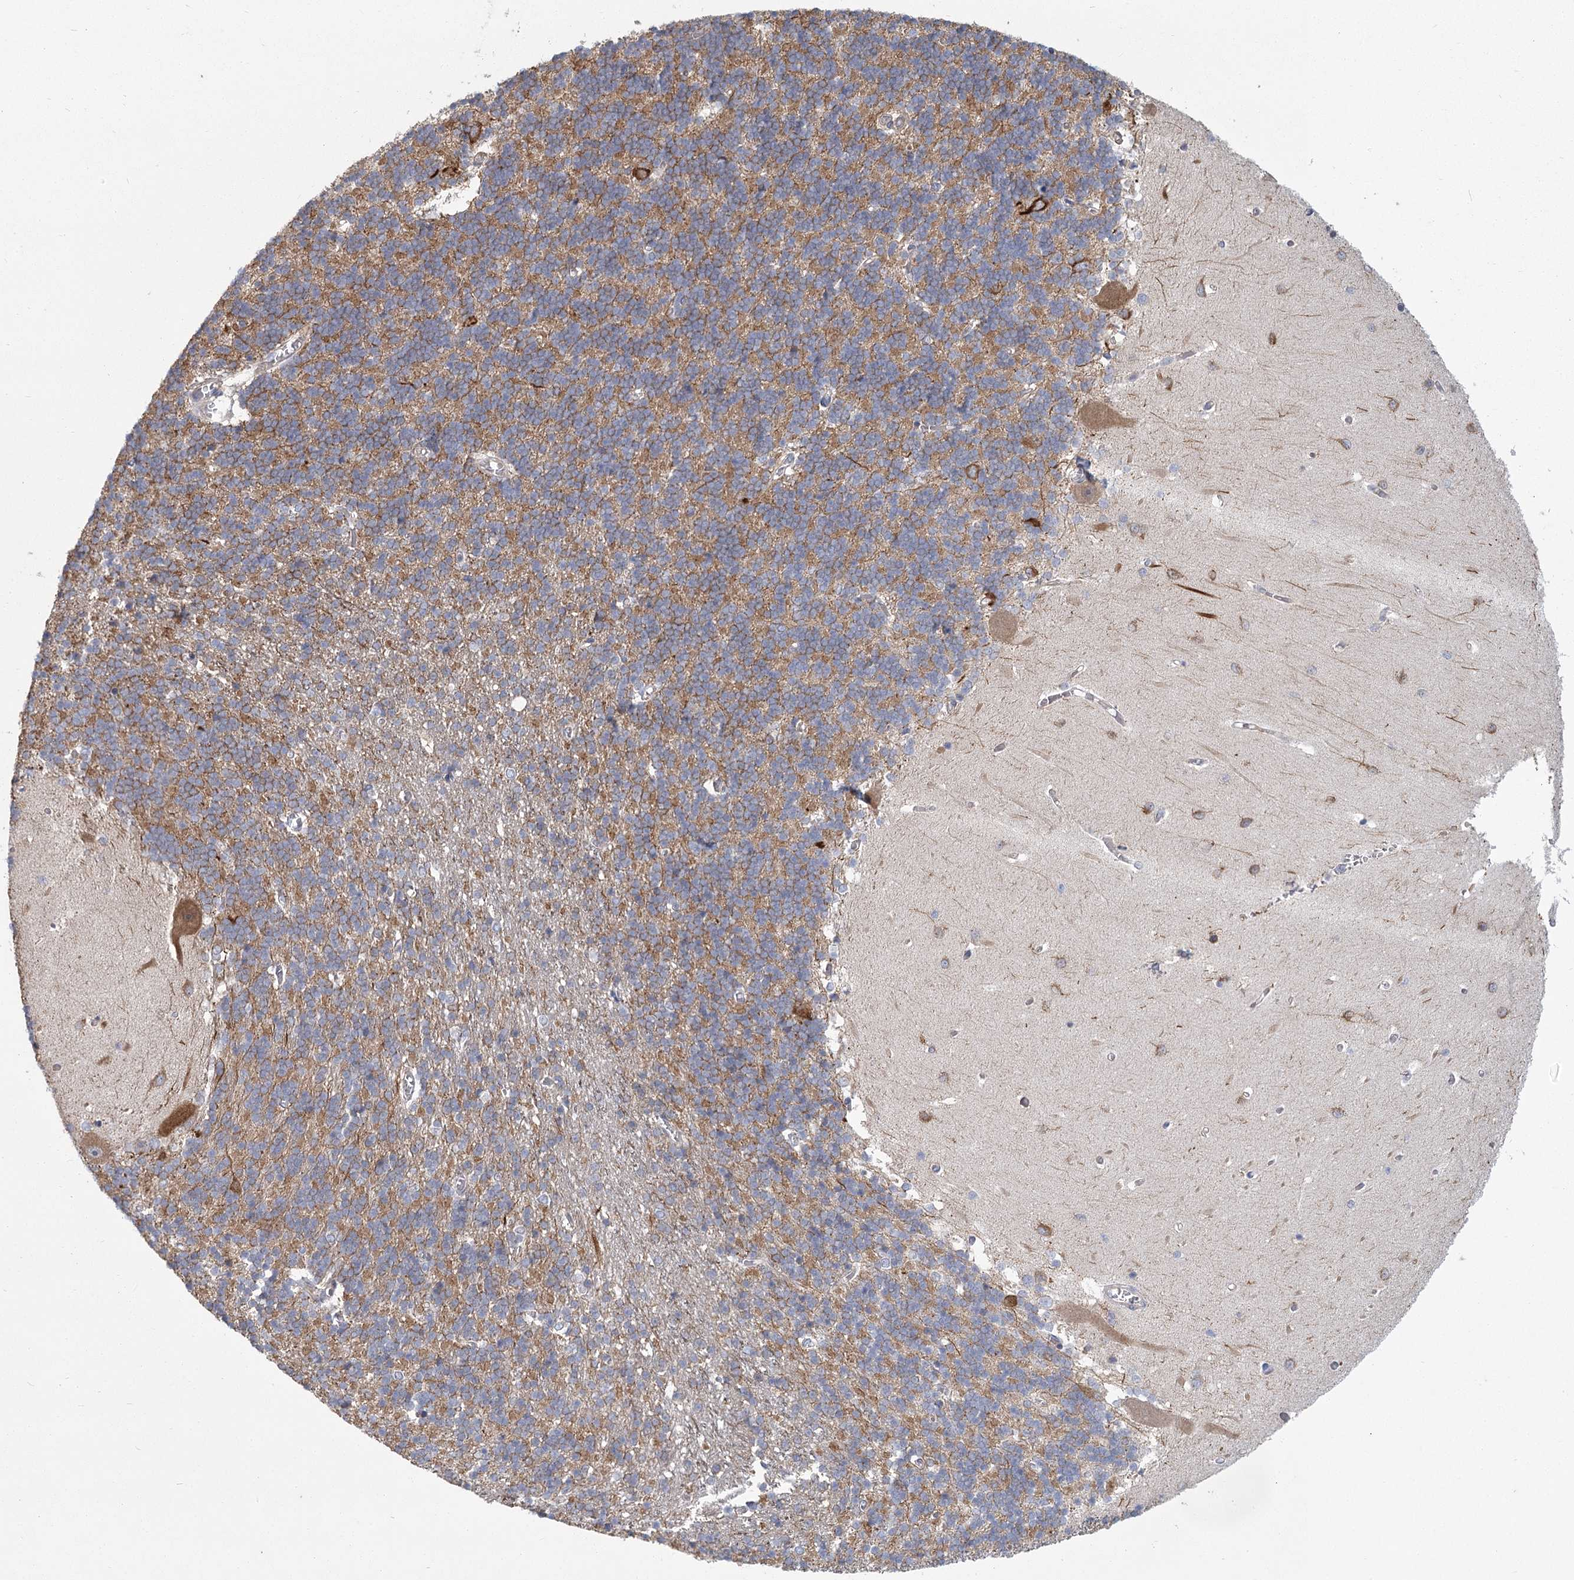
{"staining": {"intensity": "moderate", "quantity": ">75%", "location": "cytoplasmic/membranous"}, "tissue": "cerebellum", "cell_type": "Cells in granular layer", "image_type": "normal", "snomed": [{"axis": "morphology", "description": "Normal tissue, NOS"}, {"axis": "topography", "description": "Cerebellum"}], "caption": "Immunohistochemistry (IHC) of benign cerebellum shows medium levels of moderate cytoplasmic/membranous expression in approximately >75% of cells in granular layer. (DAB = brown stain, brightfield microscopy at high magnification).", "gene": "CNTLN", "patient": {"sex": "male", "age": 37}}